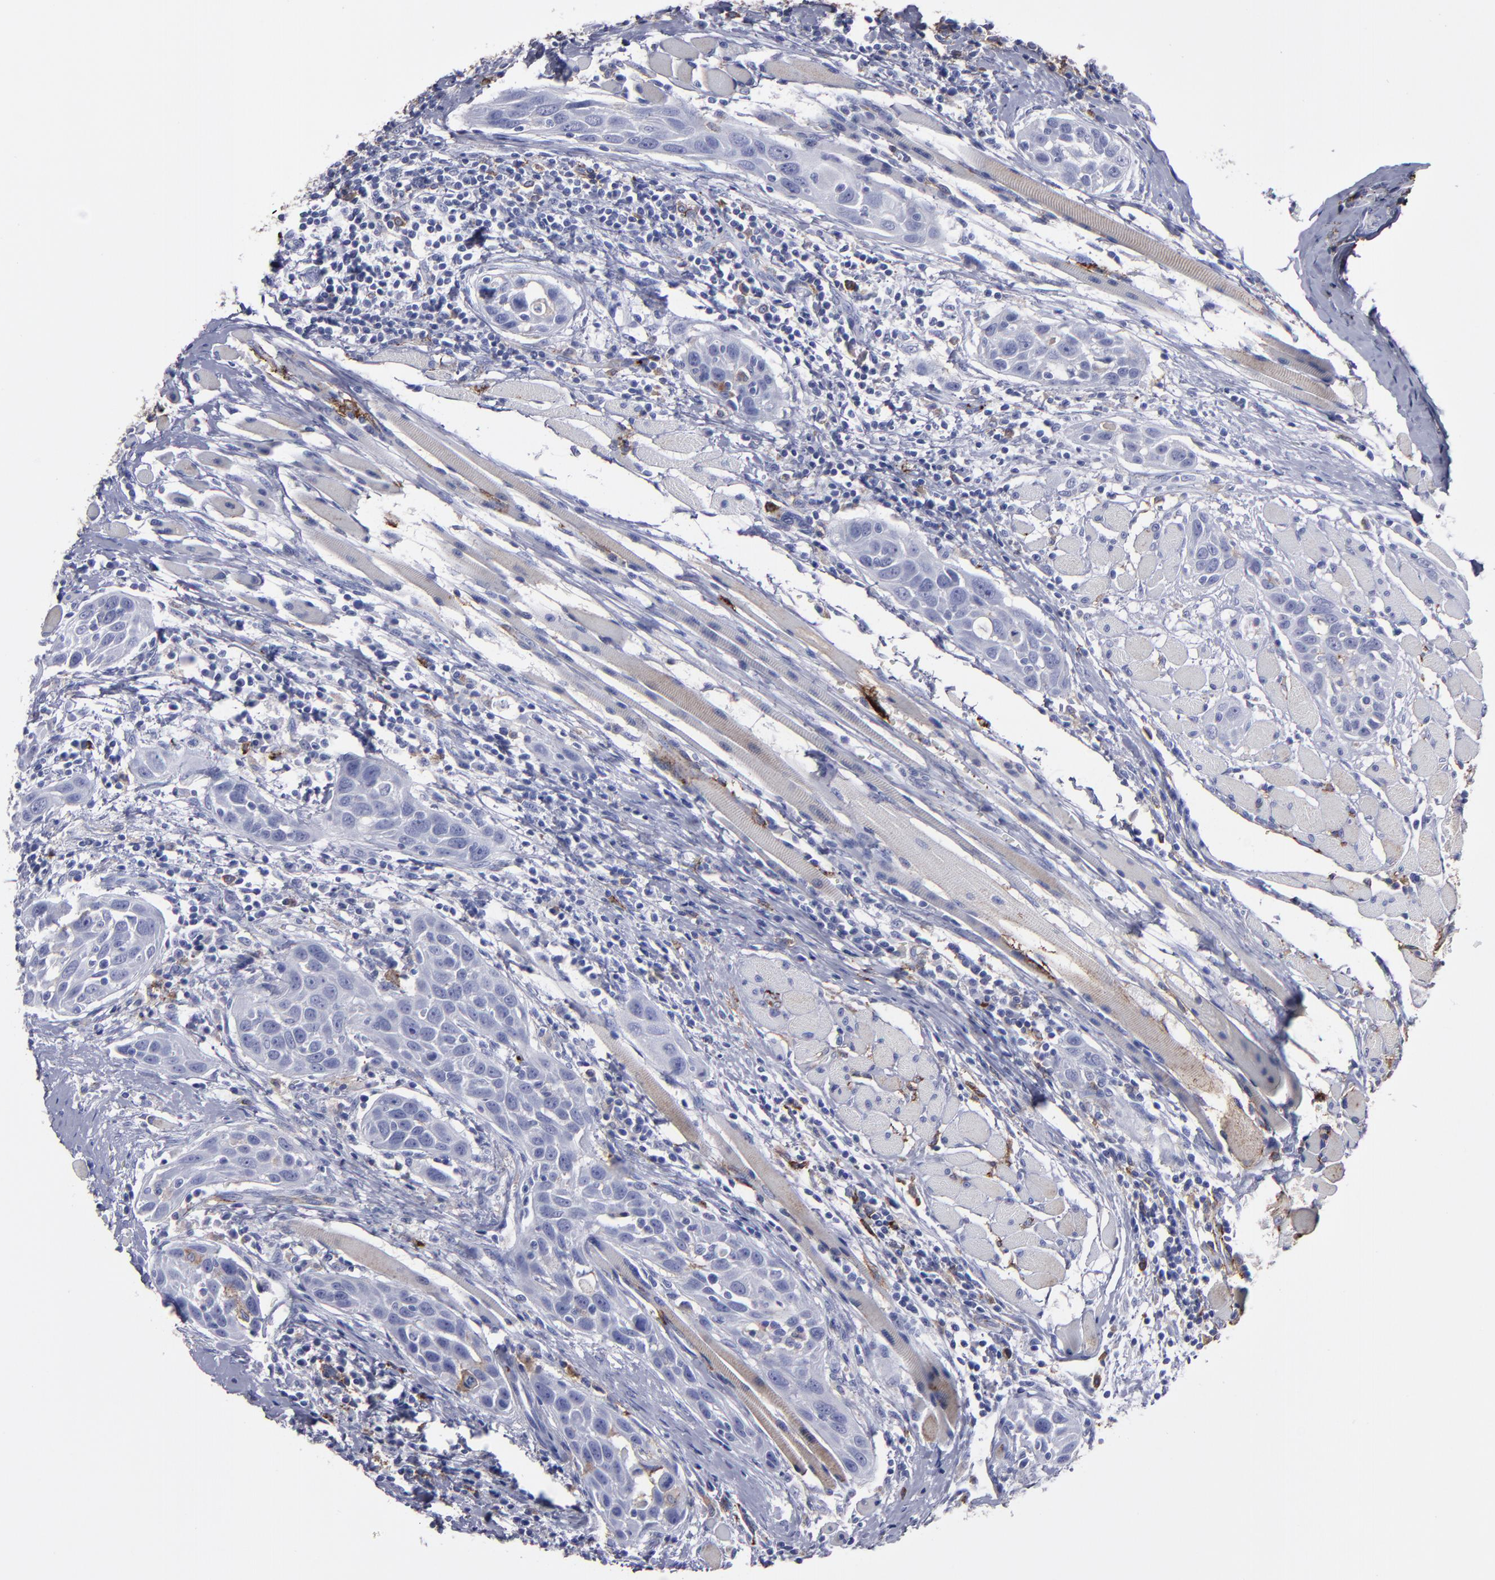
{"staining": {"intensity": "negative", "quantity": "none", "location": "none"}, "tissue": "head and neck cancer", "cell_type": "Tumor cells", "image_type": "cancer", "snomed": [{"axis": "morphology", "description": "Squamous cell carcinoma, NOS"}, {"axis": "topography", "description": "Oral tissue"}, {"axis": "topography", "description": "Head-Neck"}], "caption": "This histopathology image is of head and neck squamous cell carcinoma stained with immunohistochemistry (IHC) to label a protein in brown with the nuclei are counter-stained blue. There is no expression in tumor cells.", "gene": "CD36", "patient": {"sex": "female", "age": 50}}